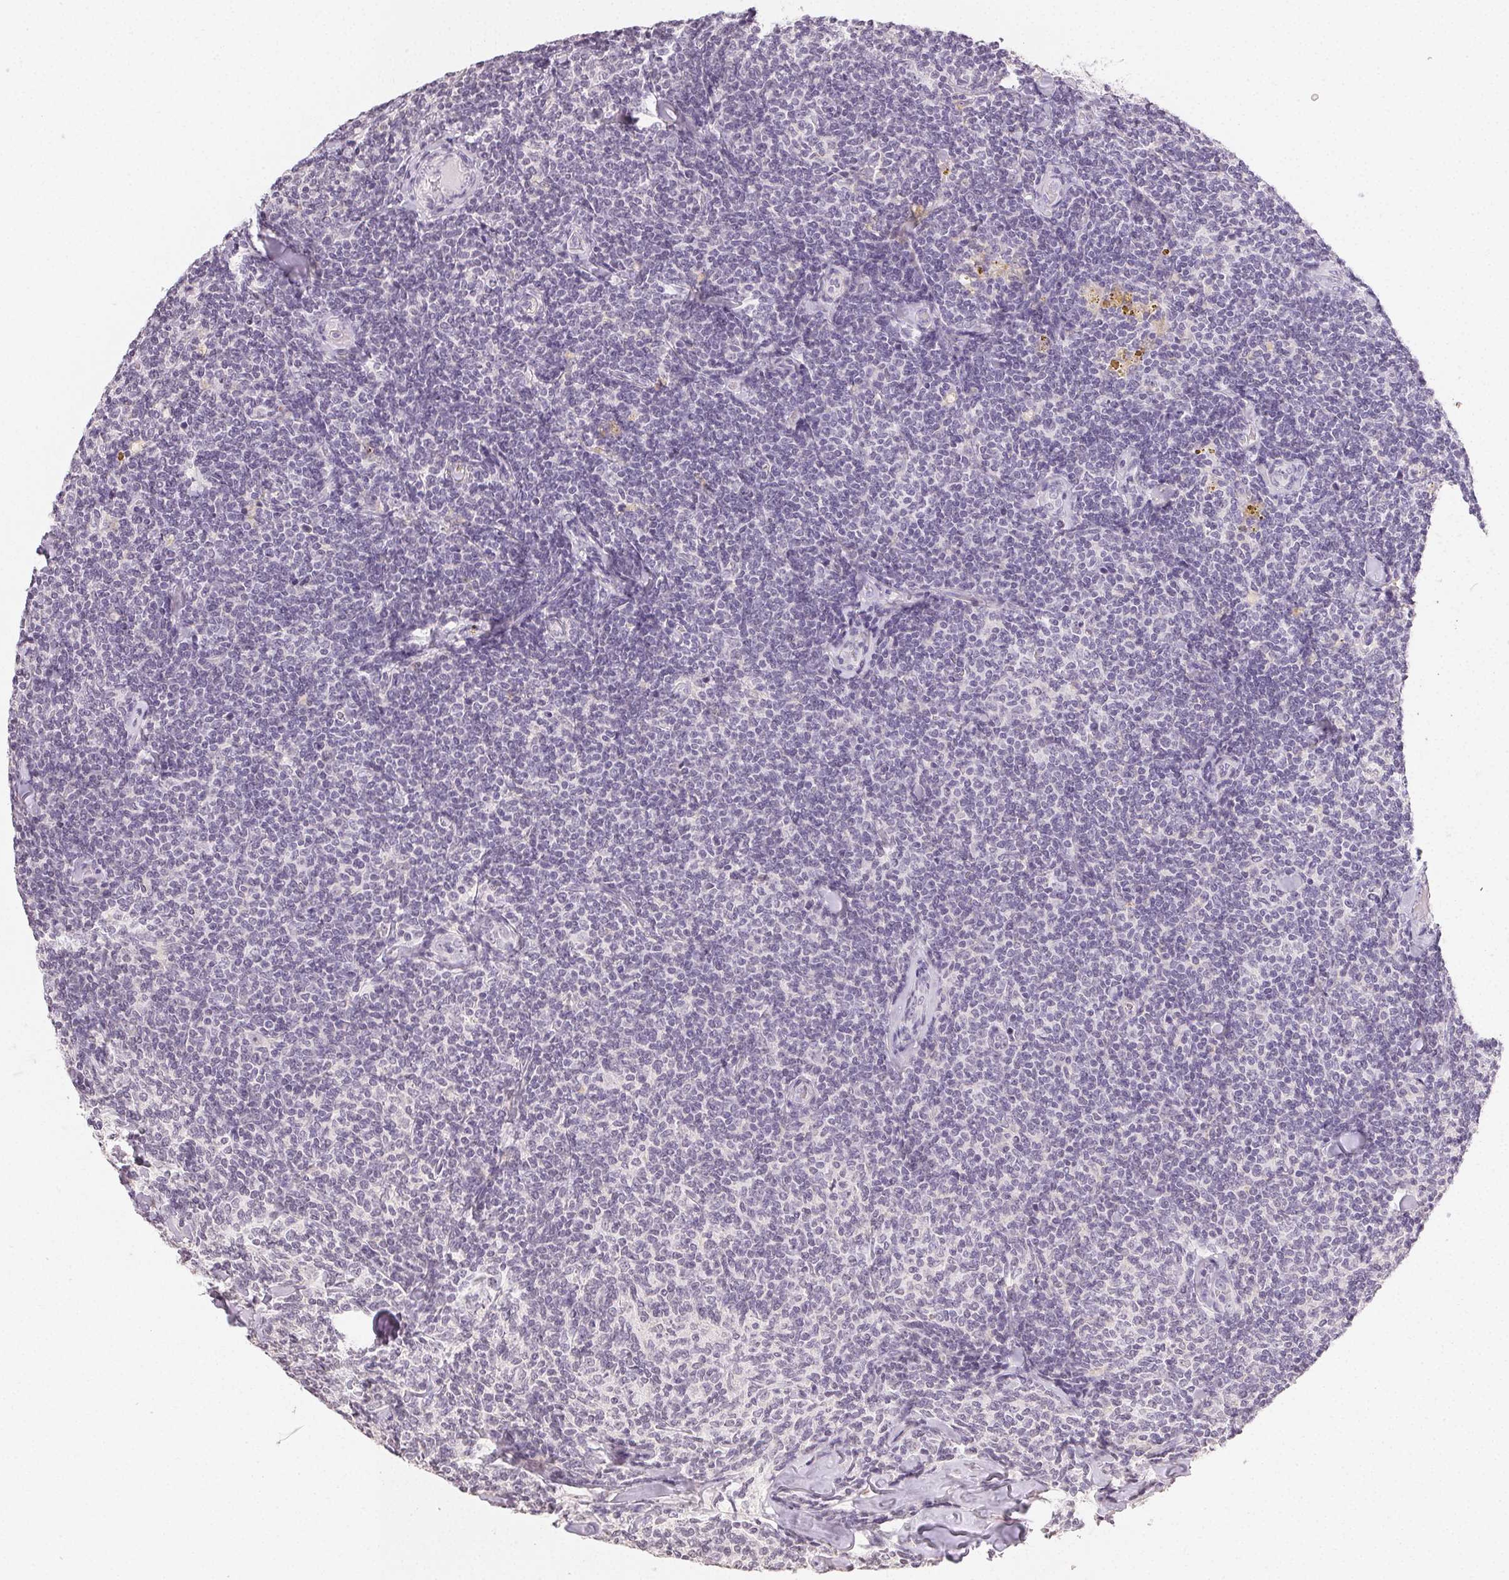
{"staining": {"intensity": "negative", "quantity": "none", "location": "none"}, "tissue": "lymphoma", "cell_type": "Tumor cells", "image_type": "cancer", "snomed": [{"axis": "morphology", "description": "Malignant lymphoma, non-Hodgkin's type, Low grade"}, {"axis": "topography", "description": "Lymph node"}], "caption": "Tumor cells show no significant protein expression in lymphoma.", "gene": "TMEM174", "patient": {"sex": "female", "age": 56}}